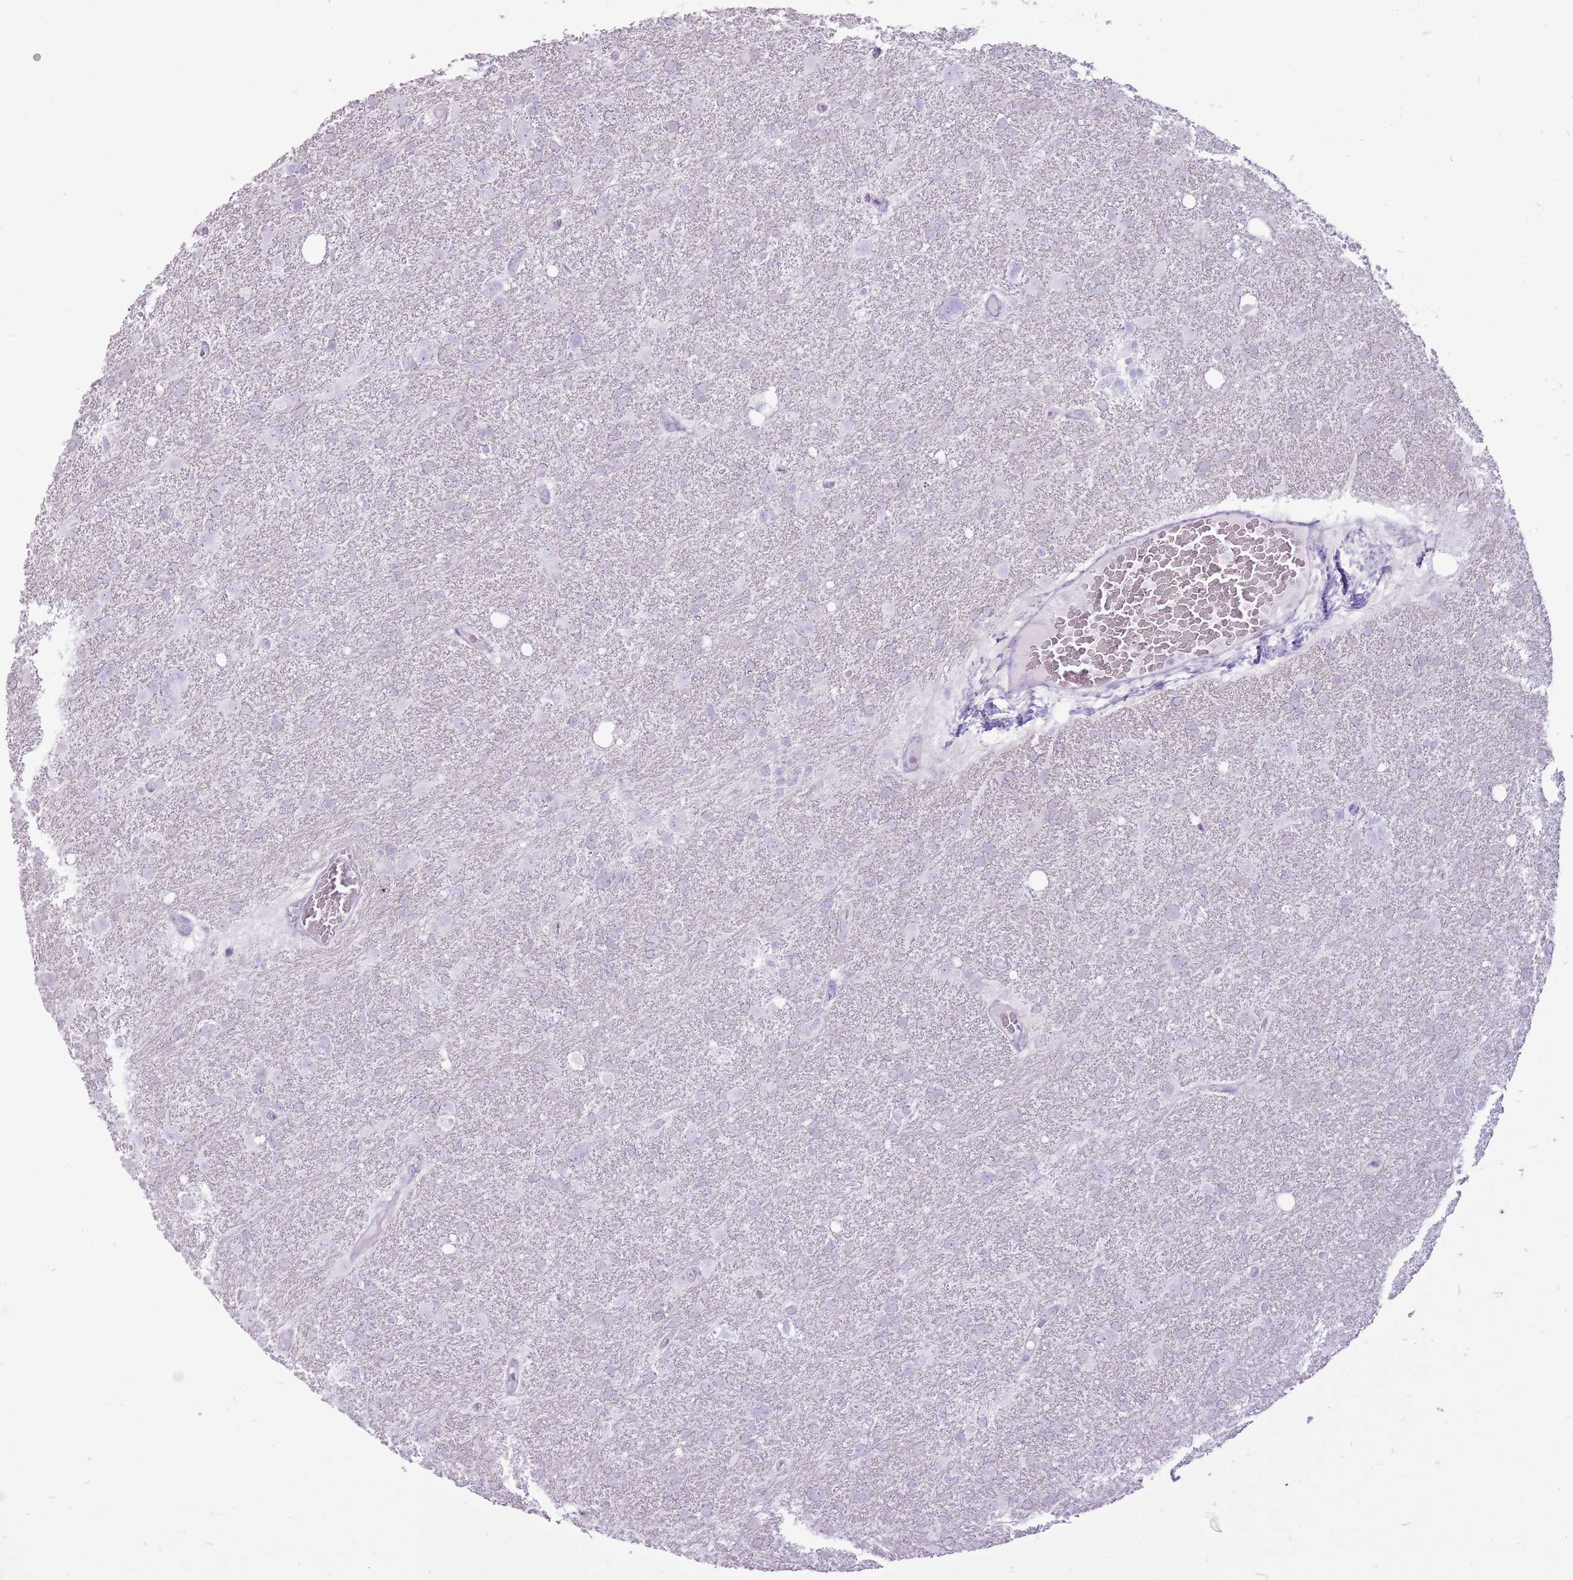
{"staining": {"intensity": "negative", "quantity": "none", "location": "none"}, "tissue": "glioma", "cell_type": "Tumor cells", "image_type": "cancer", "snomed": [{"axis": "morphology", "description": "Glioma, malignant, High grade"}, {"axis": "topography", "description": "Brain"}], "caption": "Immunohistochemistry (IHC) of human glioma demonstrates no staining in tumor cells.", "gene": "CNFN", "patient": {"sex": "male", "age": 61}}